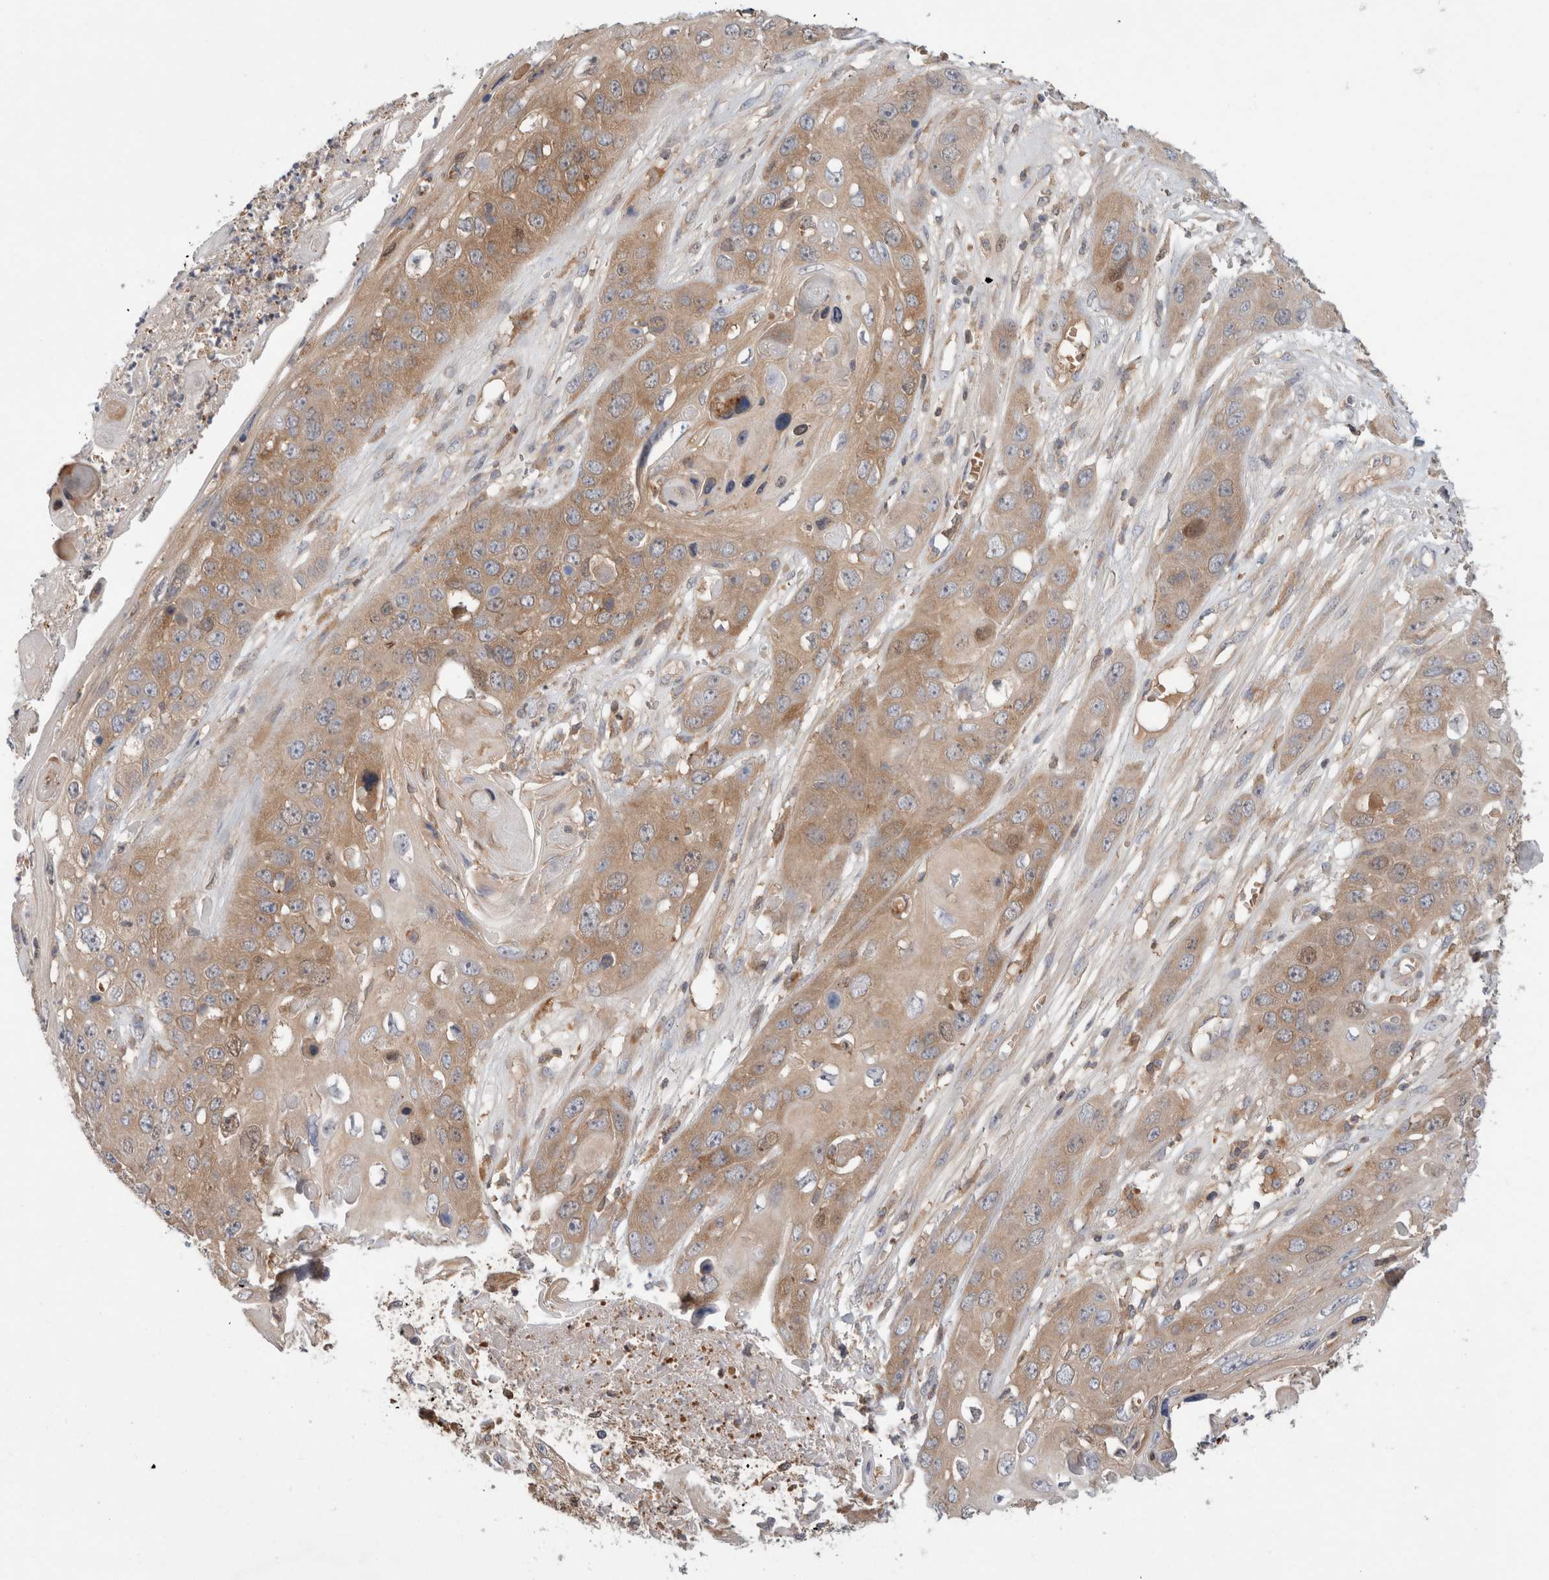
{"staining": {"intensity": "moderate", "quantity": ">75%", "location": "cytoplasmic/membranous"}, "tissue": "skin cancer", "cell_type": "Tumor cells", "image_type": "cancer", "snomed": [{"axis": "morphology", "description": "Squamous cell carcinoma, NOS"}, {"axis": "topography", "description": "Skin"}], "caption": "Immunohistochemistry (IHC) of skin squamous cell carcinoma displays medium levels of moderate cytoplasmic/membranous positivity in about >75% of tumor cells.", "gene": "KLHL14", "patient": {"sex": "male", "age": 55}}